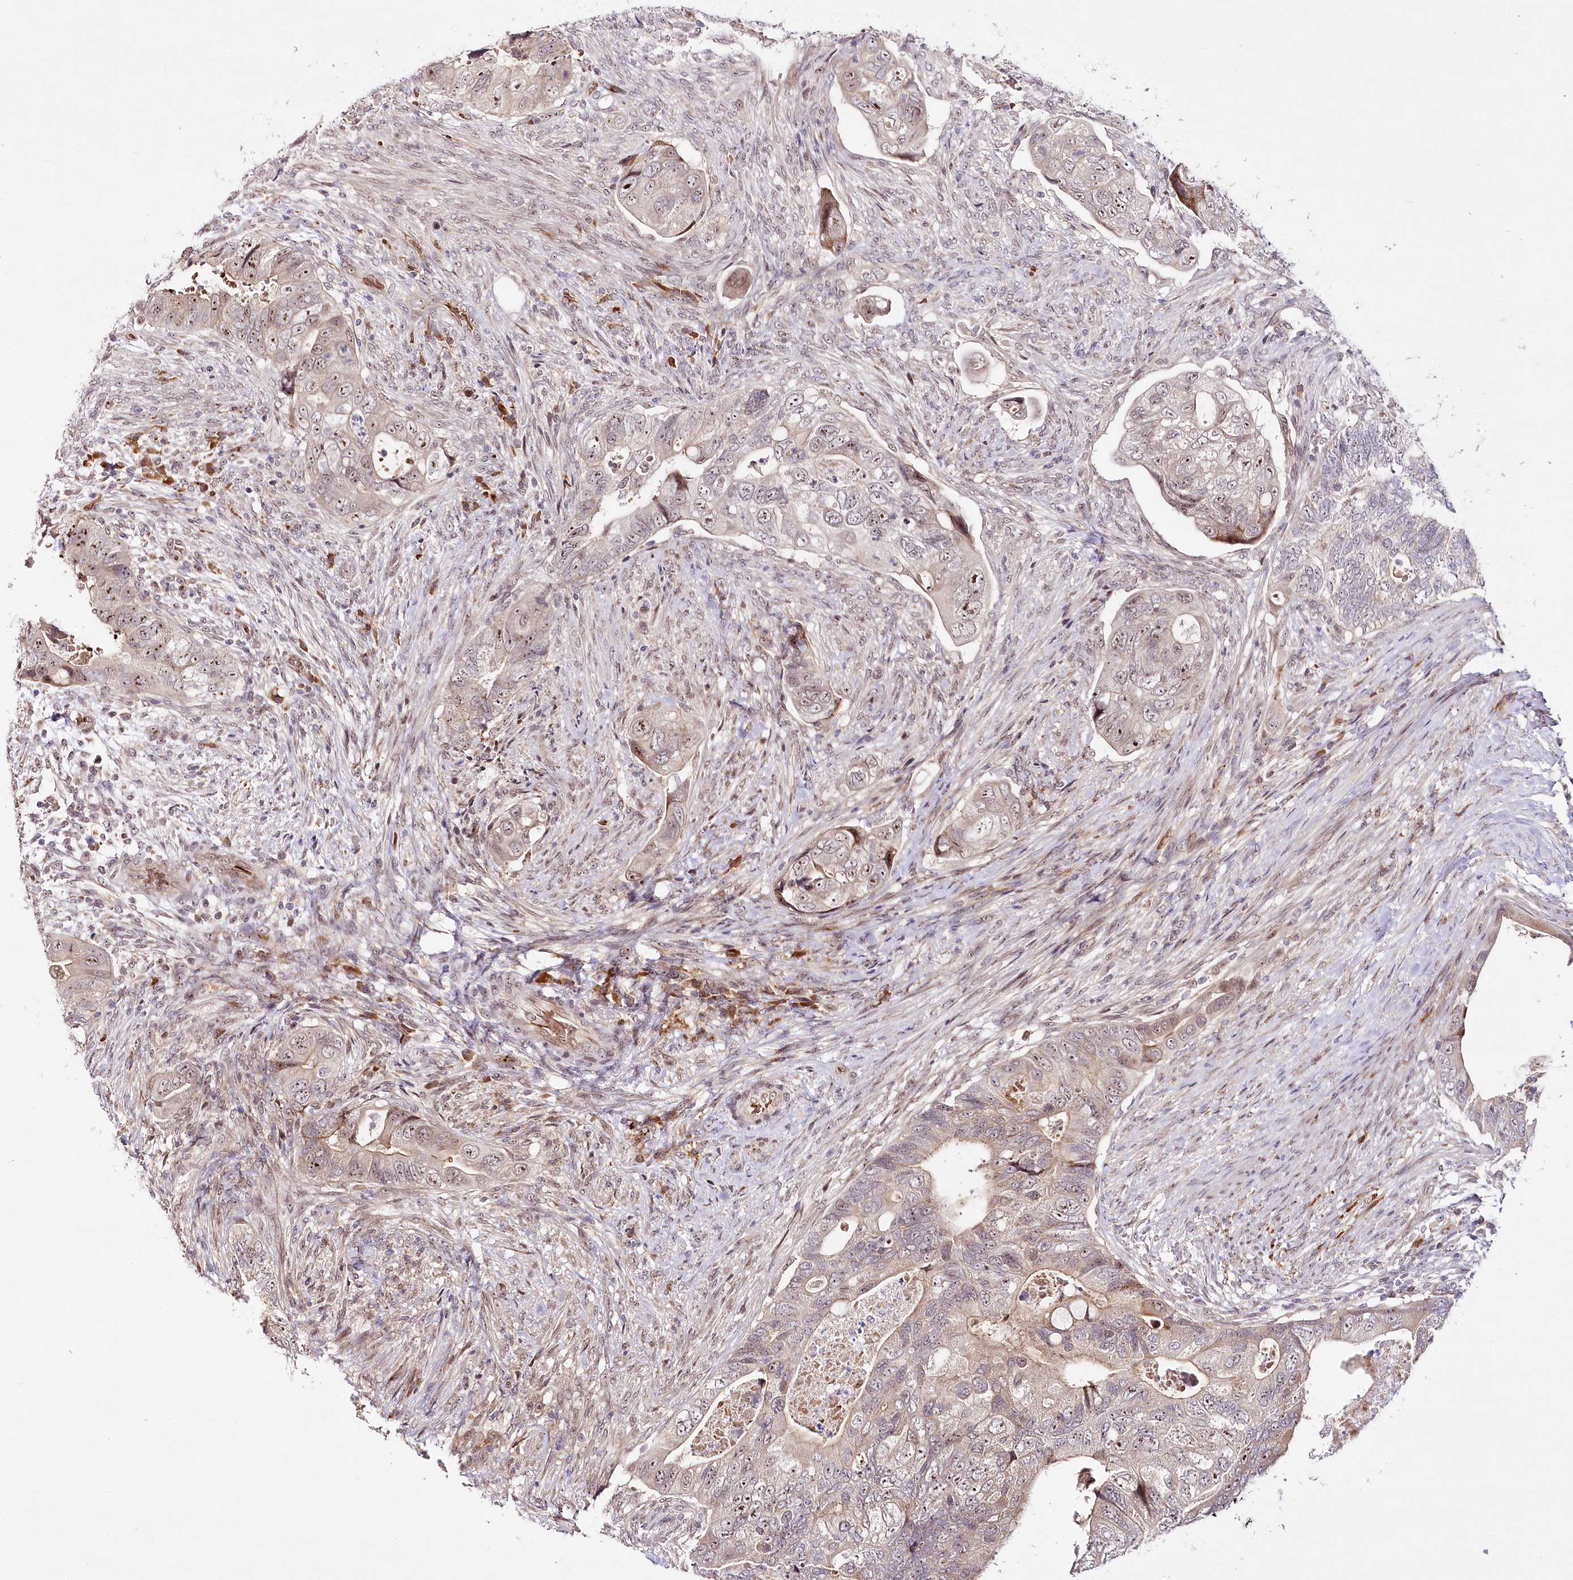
{"staining": {"intensity": "moderate", "quantity": "25%-75%", "location": "nuclear"}, "tissue": "colorectal cancer", "cell_type": "Tumor cells", "image_type": "cancer", "snomed": [{"axis": "morphology", "description": "Adenocarcinoma, NOS"}, {"axis": "topography", "description": "Rectum"}], "caption": "Approximately 25%-75% of tumor cells in colorectal cancer display moderate nuclear protein staining as visualized by brown immunohistochemical staining.", "gene": "WDR36", "patient": {"sex": "male", "age": 63}}